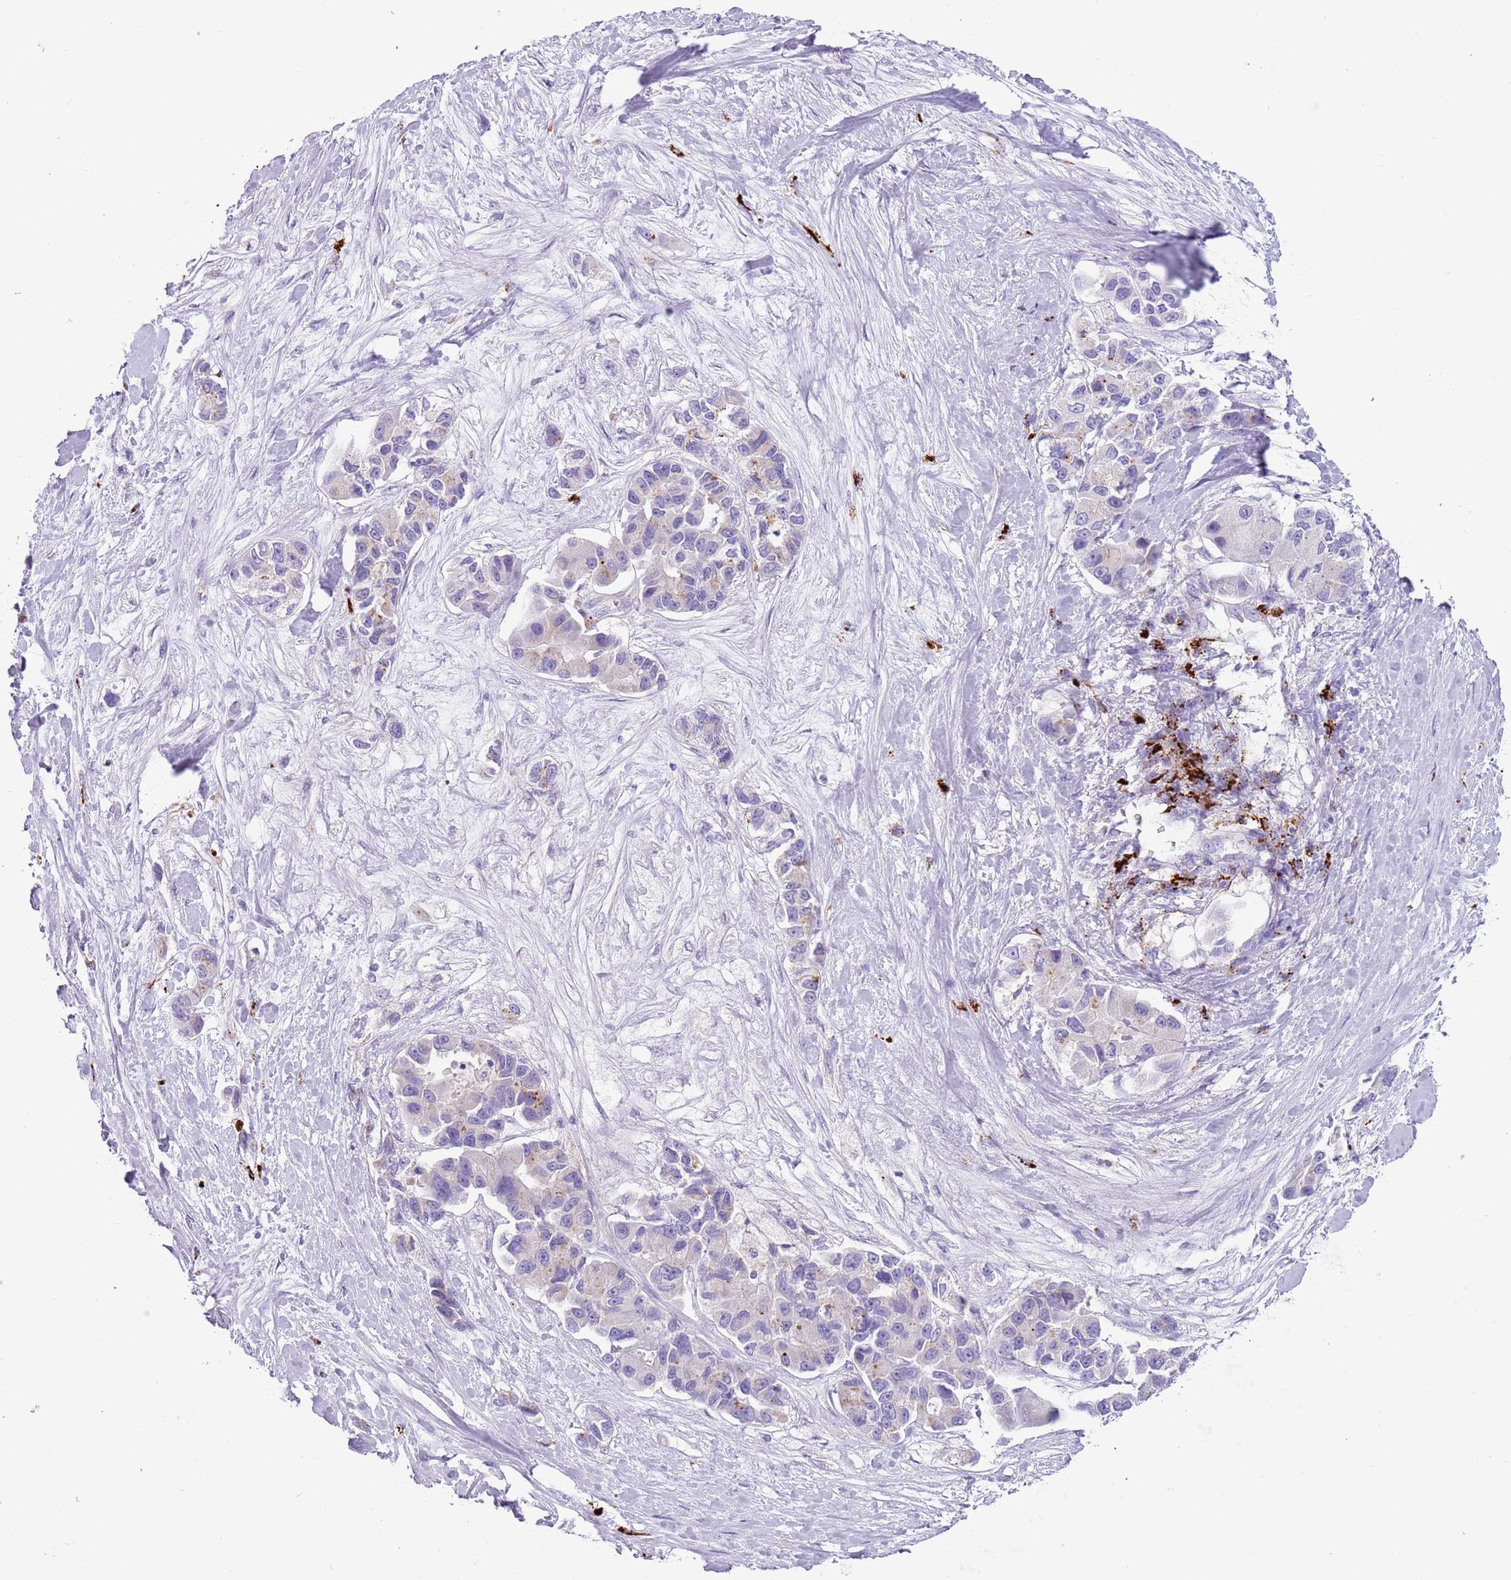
{"staining": {"intensity": "negative", "quantity": "none", "location": "none"}, "tissue": "lung cancer", "cell_type": "Tumor cells", "image_type": "cancer", "snomed": [{"axis": "morphology", "description": "Adenocarcinoma, NOS"}, {"axis": "topography", "description": "Lung"}], "caption": "Micrograph shows no significant protein expression in tumor cells of adenocarcinoma (lung). (DAB IHC, high magnification).", "gene": "LRRN3", "patient": {"sex": "female", "age": 54}}